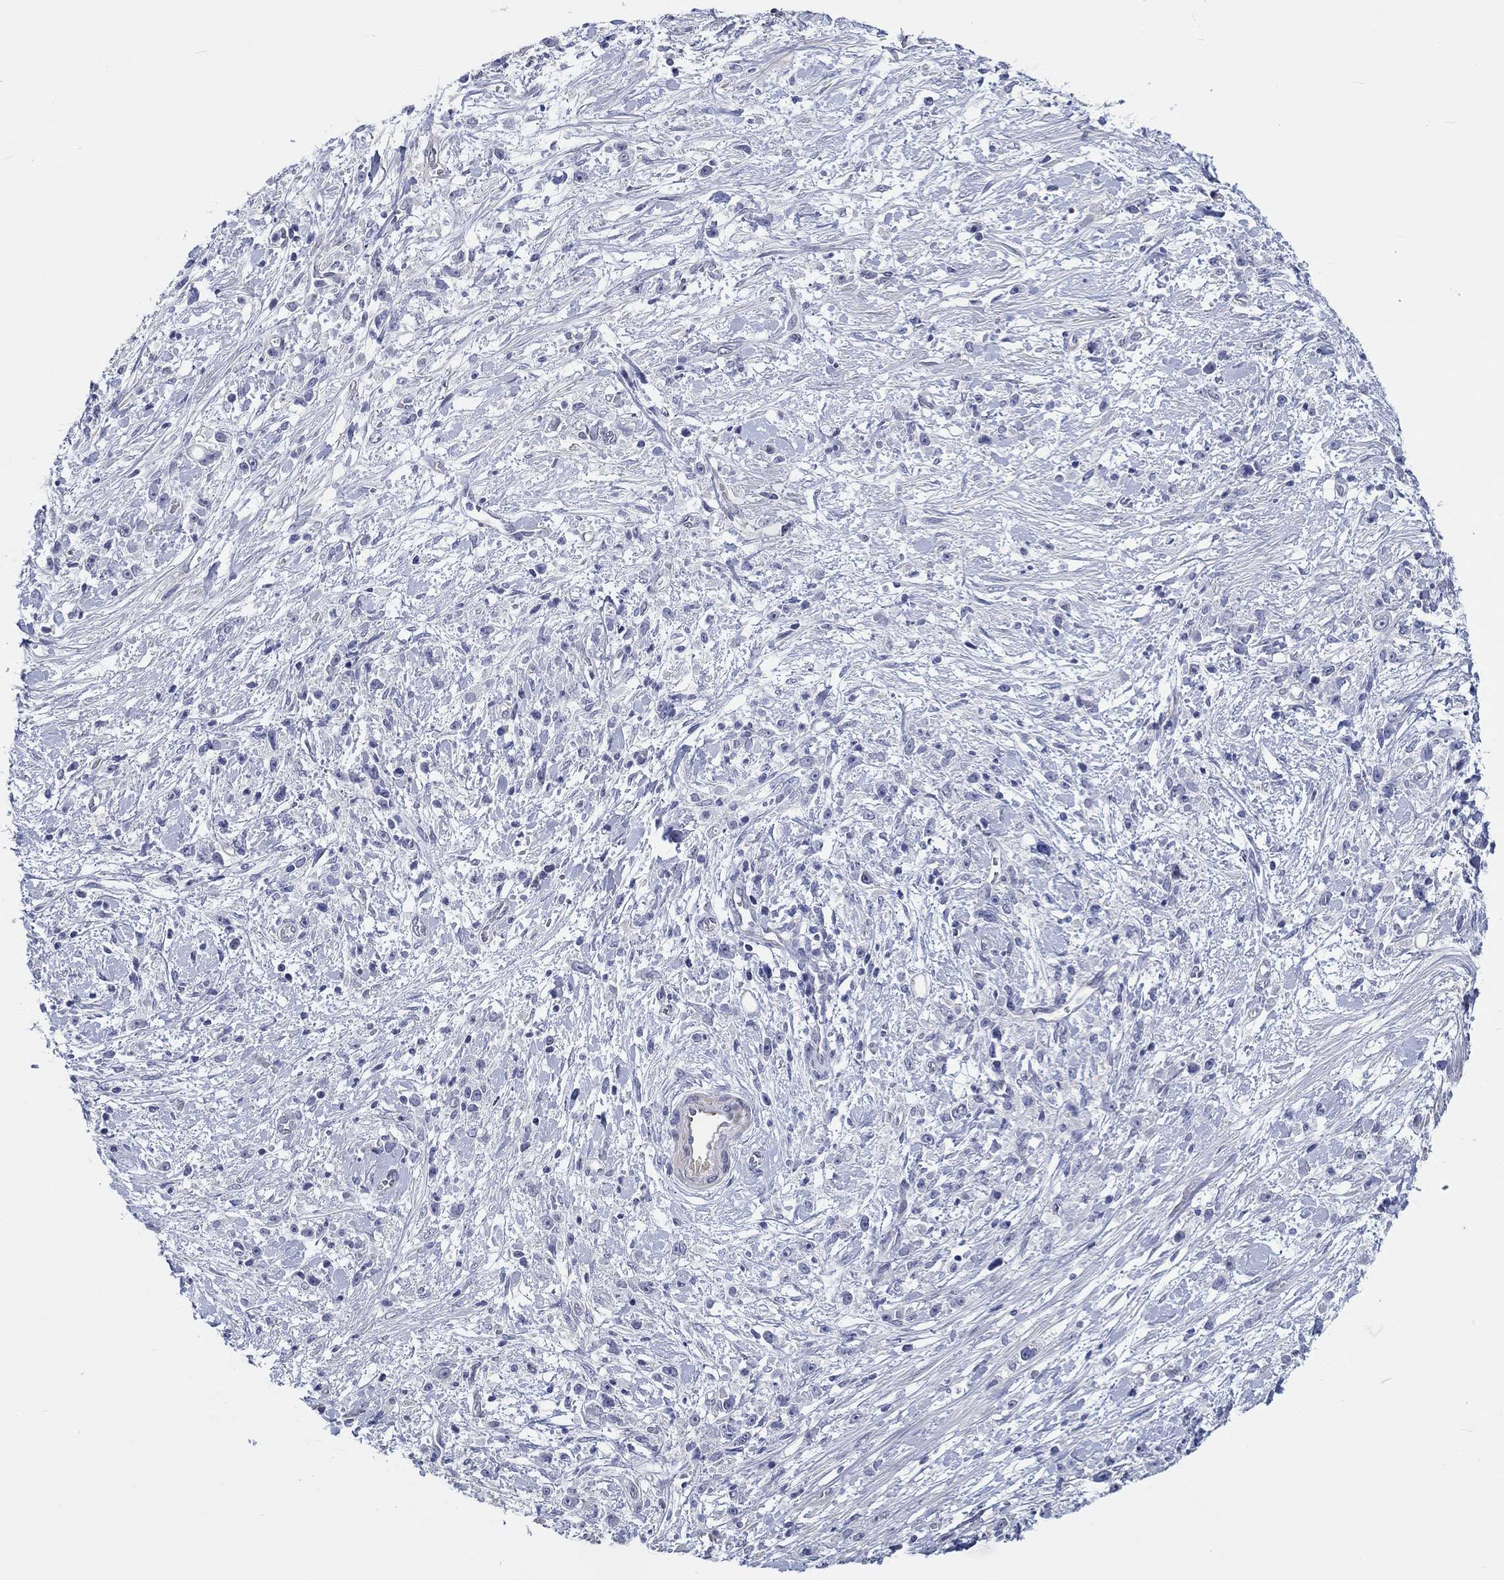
{"staining": {"intensity": "negative", "quantity": "none", "location": "none"}, "tissue": "stomach cancer", "cell_type": "Tumor cells", "image_type": "cancer", "snomed": [{"axis": "morphology", "description": "Adenocarcinoma, NOS"}, {"axis": "topography", "description": "Stomach"}], "caption": "A photomicrograph of human stomach cancer is negative for staining in tumor cells.", "gene": "CRYGD", "patient": {"sex": "female", "age": 59}}